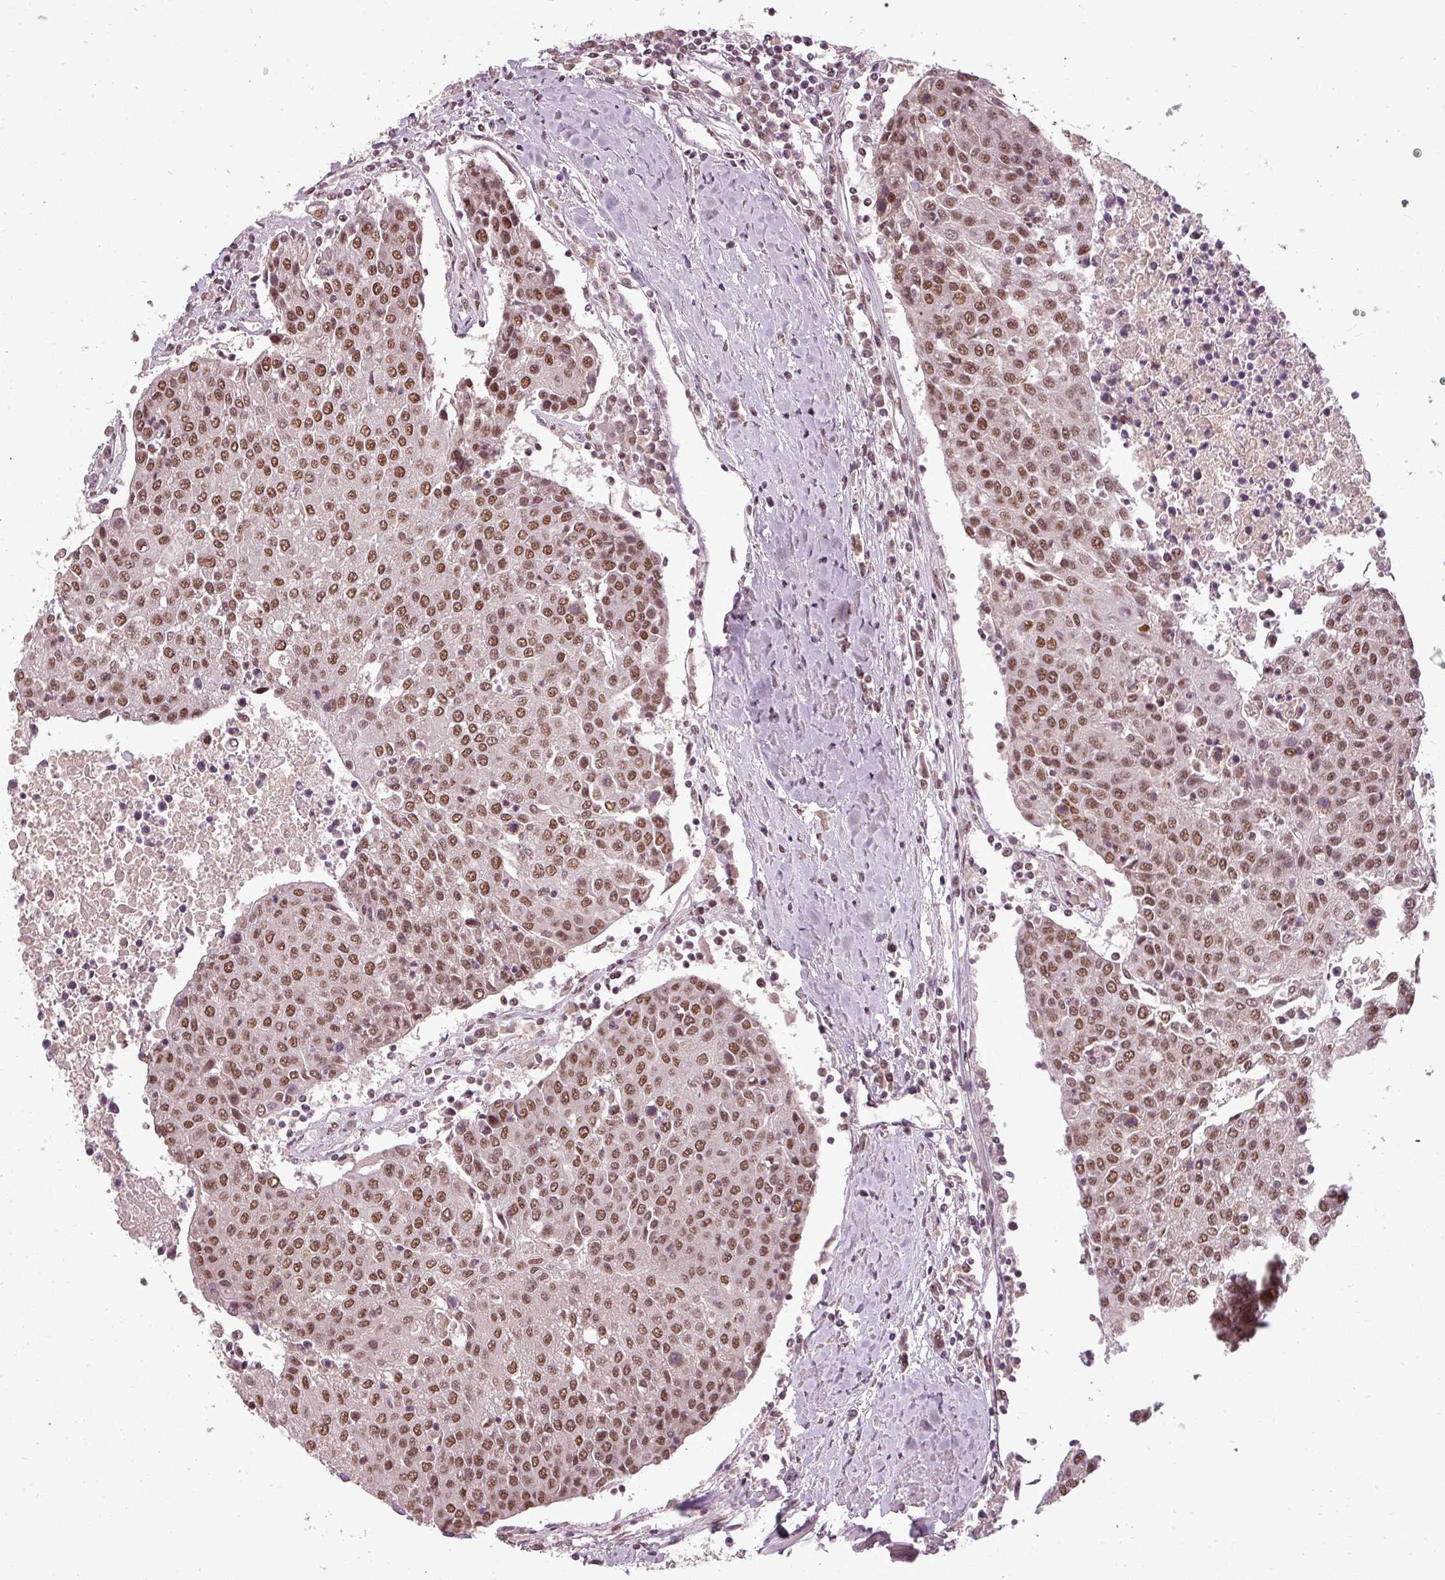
{"staining": {"intensity": "moderate", "quantity": ">75%", "location": "nuclear"}, "tissue": "urothelial cancer", "cell_type": "Tumor cells", "image_type": "cancer", "snomed": [{"axis": "morphology", "description": "Urothelial carcinoma, High grade"}, {"axis": "topography", "description": "Urinary bladder"}], "caption": "Urothelial cancer stained with IHC exhibits moderate nuclear positivity in approximately >75% of tumor cells.", "gene": "BCAS3", "patient": {"sex": "female", "age": 85}}